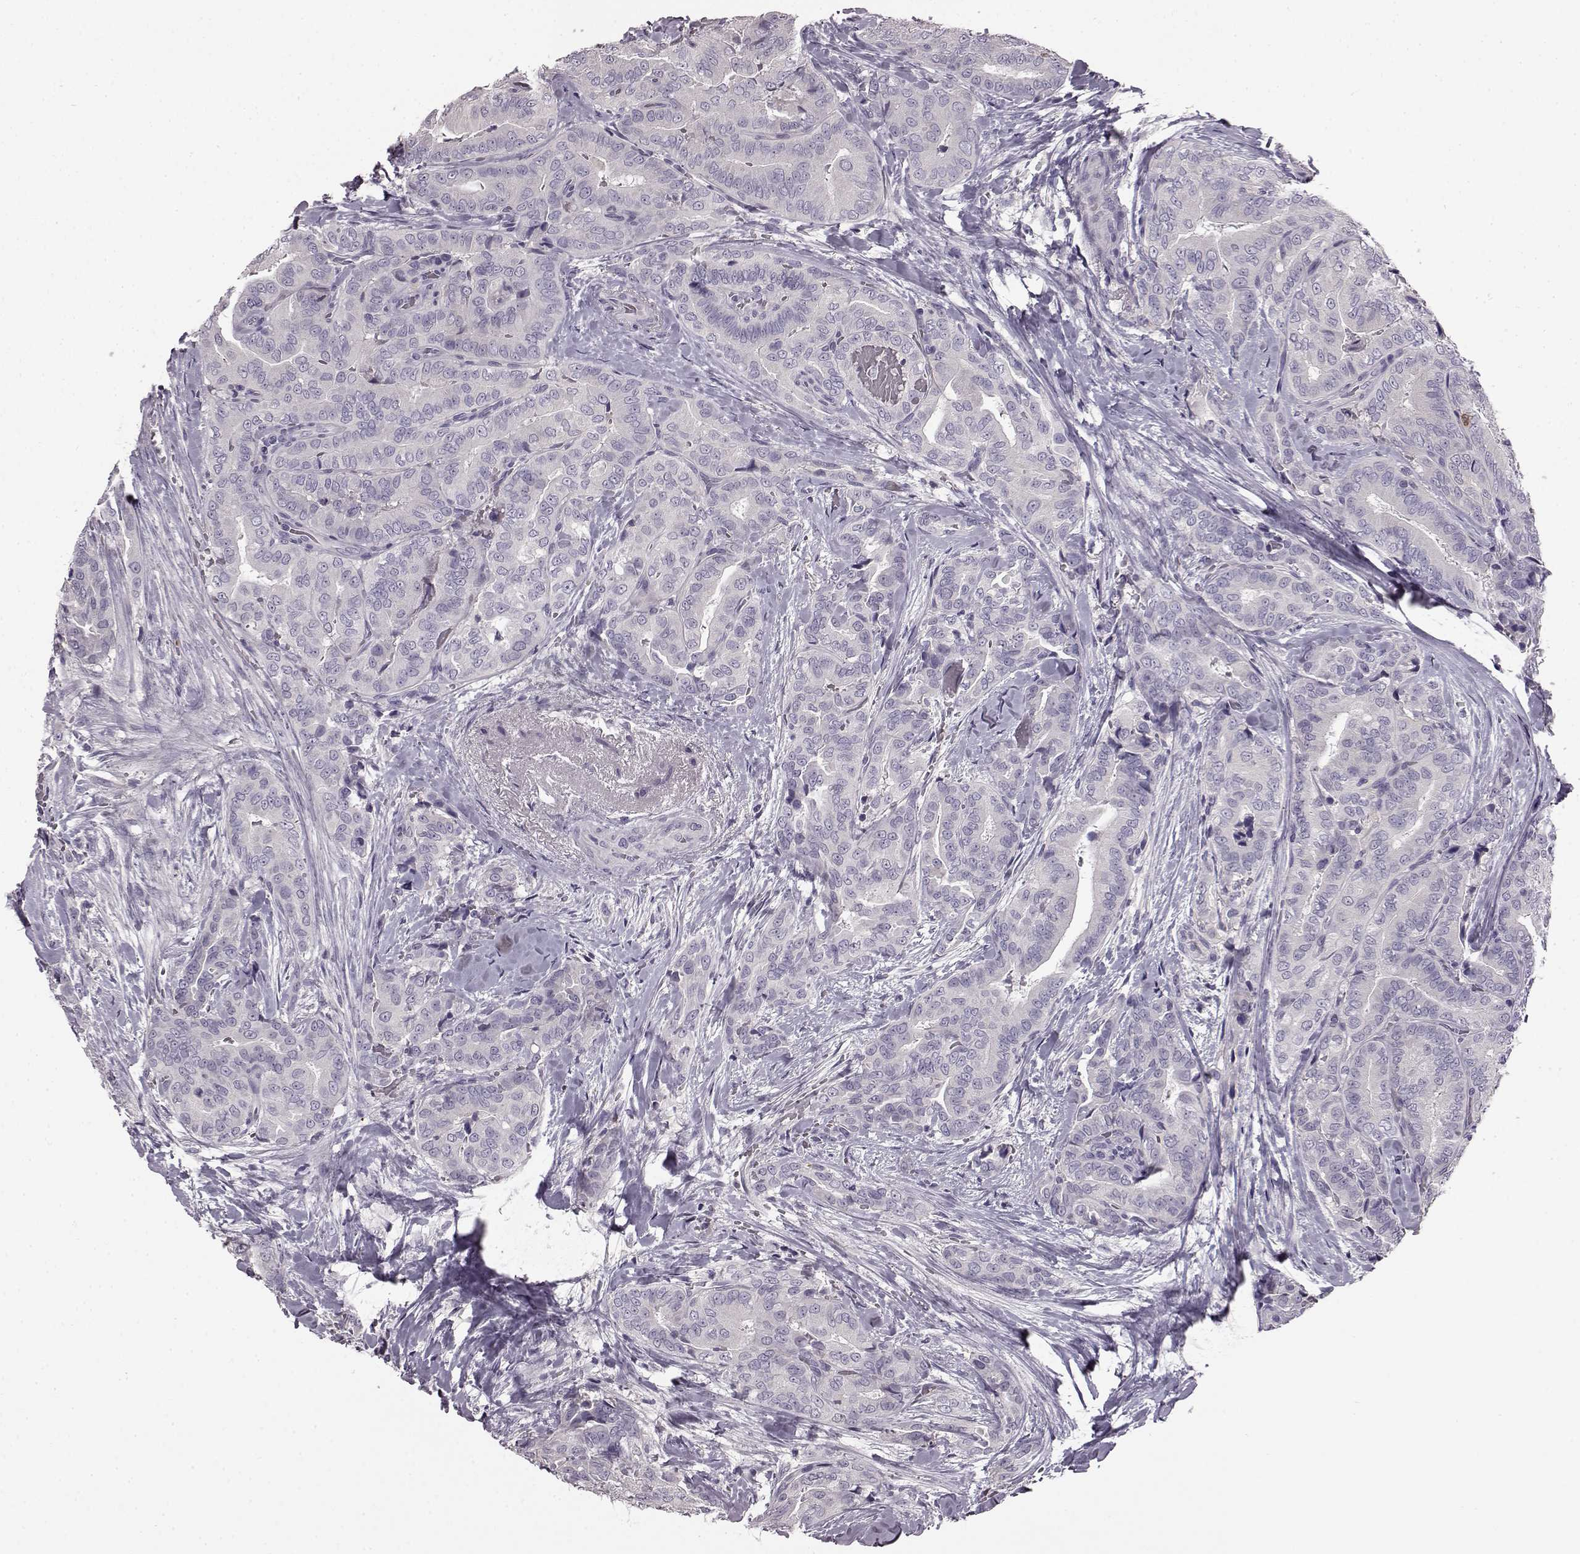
{"staining": {"intensity": "negative", "quantity": "none", "location": "none"}, "tissue": "thyroid cancer", "cell_type": "Tumor cells", "image_type": "cancer", "snomed": [{"axis": "morphology", "description": "Papillary adenocarcinoma, NOS"}, {"axis": "topography", "description": "Thyroid gland"}], "caption": "Thyroid papillary adenocarcinoma was stained to show a protein in brown. There is no significant expression in tumor cells.", "gene": "KRT85", "patient": {"sex": "male", "age": 61}}